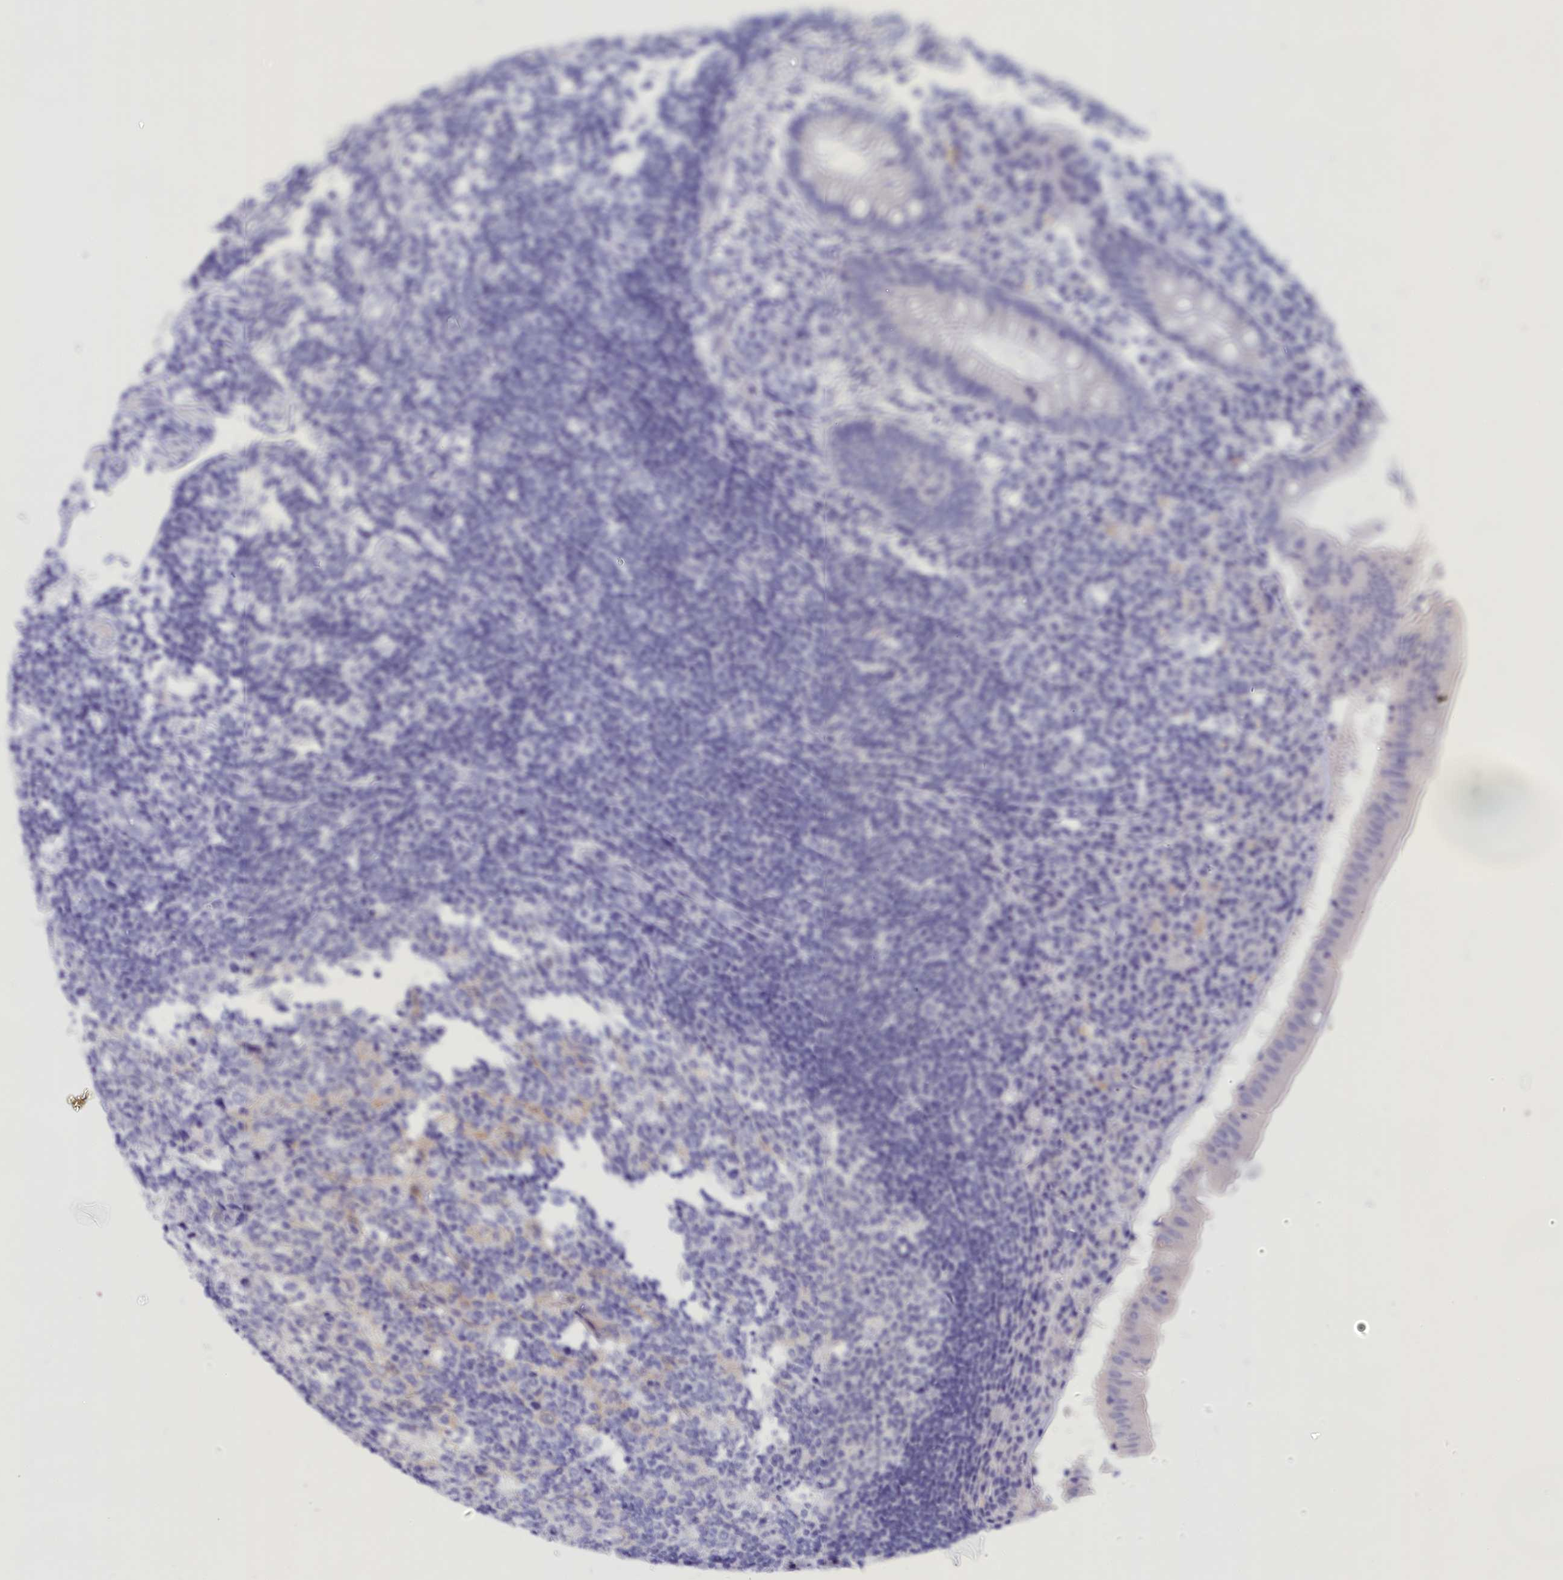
{"staining": {"intensity": "negative", "quantity": "none", "location": "none"}, "tissue": "appendix", "cell_type": "Glandular cells", "image_type": "normal", "snomed": [{"axis": "morphology", "description": "Normal tissue, NOS"}, {"axis": "topography", "description": "Appendix"}], "caption": "Immunohistochemical staining of benign human appendix shows no significant staining in glandular cells.", "gene": "ANKRD2", "patient": {"sex": "female", "age": 54}}